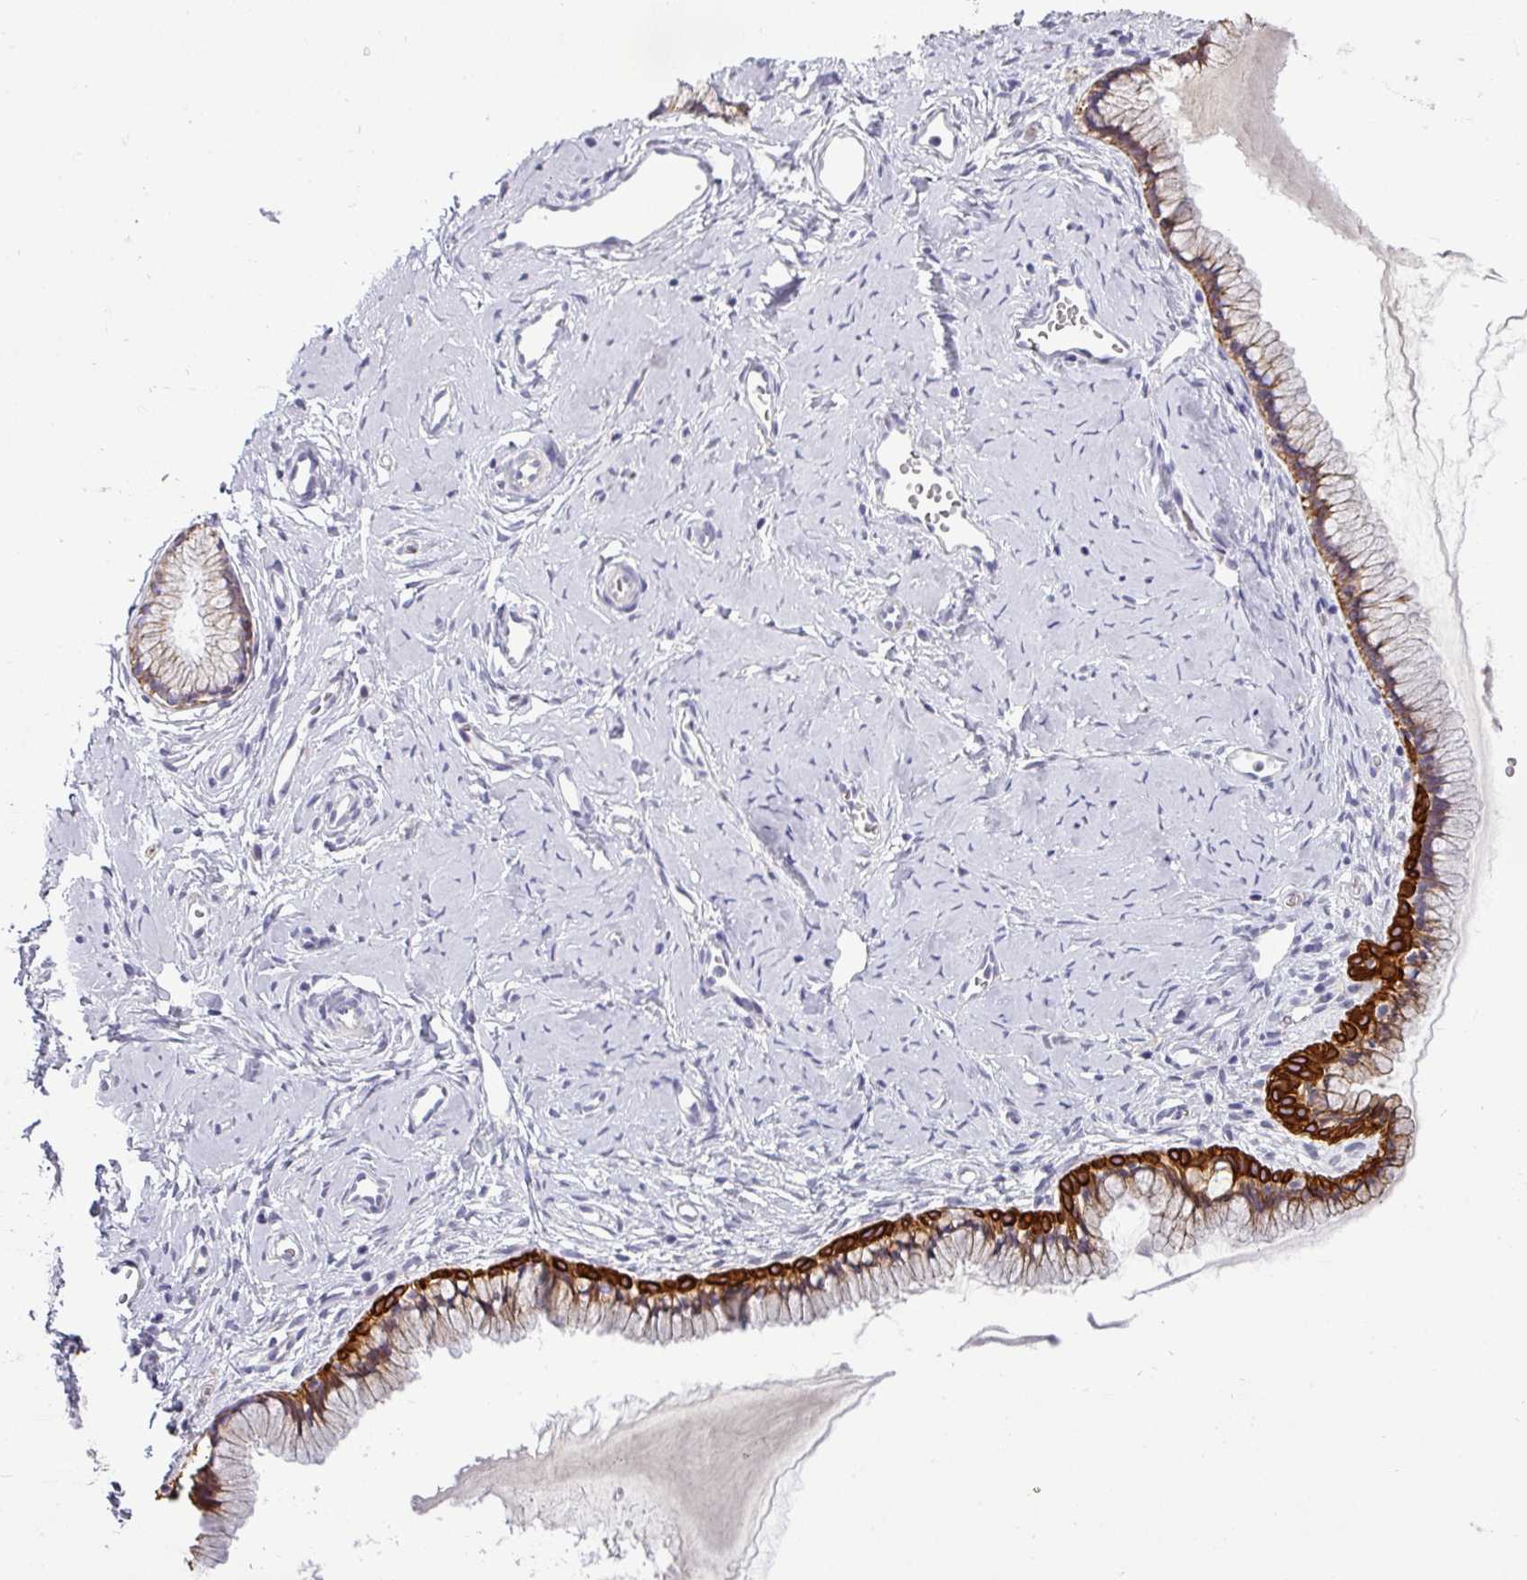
{"staining": {"intensity": "strong", "quantity": ">75%", "location": "cytoplasmic/membranous"}, "tissue": "cervix", "cell_type": "Glandular cells", "image_type": "normal", "snomed": [{"axis": "morphology", "description": "Normal tissue, NOS"}, {"axis": "topography", "description": "Cervix"}], "caption": "A high-resolution micrograph shows immunohistochemistry staining of unremarkable cervix, which displays strong cytoplasmic/membranous expression in about >75% of glandular cells.", "gene": "ASXL3", "patient": {"sex": "female", "age": 40}}